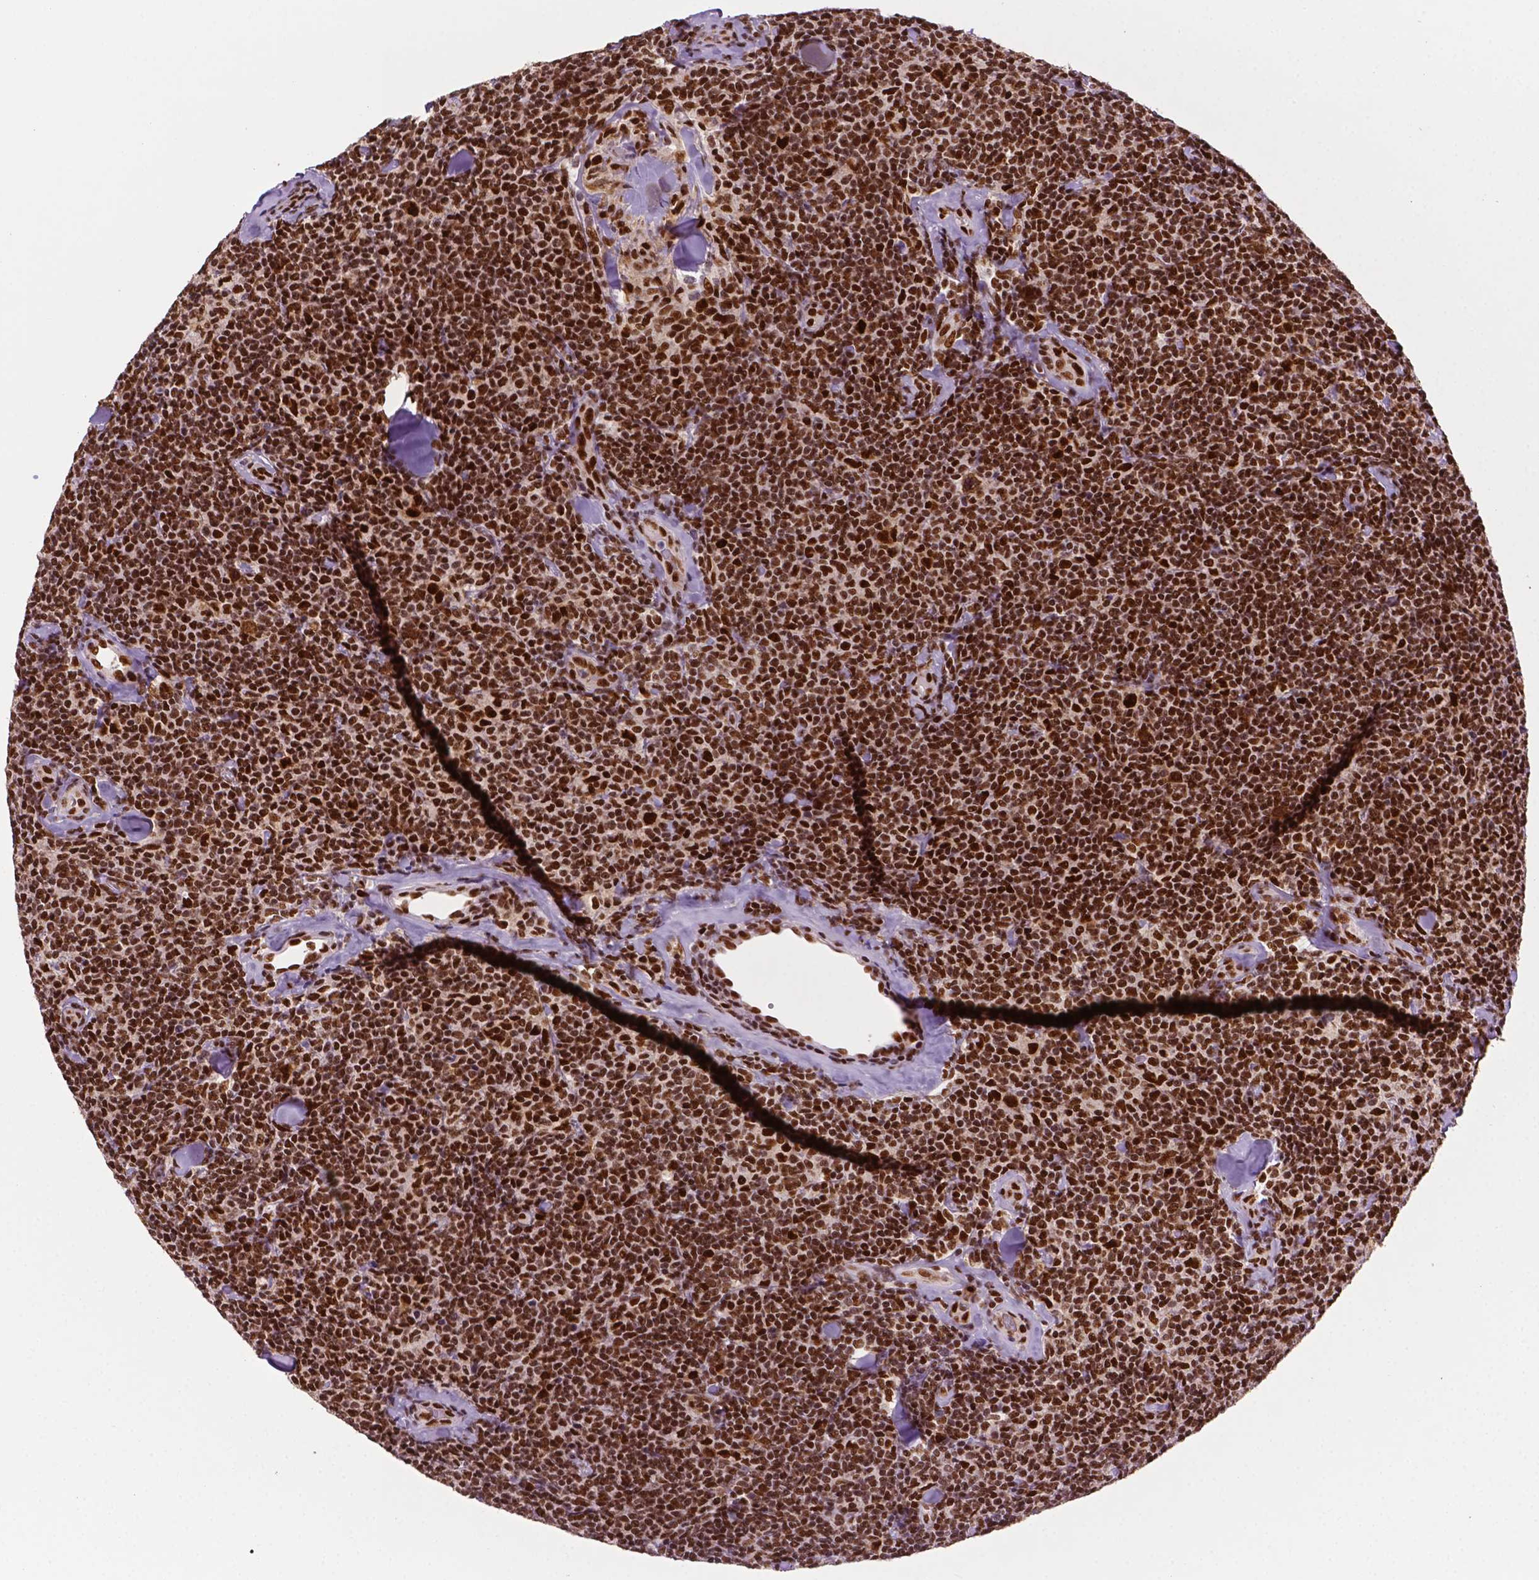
{"staining": {"intensity": "strong", "quantity": "25%-75%", "location": "nuclear"}, "tissue": "lymphoma", "cell_type": "Tumor cells", "image_type": "cancer", "snomed": [{"axis": "morphology", "description": "Malignant lymphoma, non-Hodgkin's type, Low grade"}, {"axis": "topography", "description": "Lymph node"}], "caption": "A histopathology image of human malignant lymphoma, non-Hodgkin's type (low-grade) stained for a protein shows strong nuclear brown staining in tumor cells. (Stains: DAB in brown, nuclei in blue, Microscopy: brightfield microscopy at high magnification).", "gene": "MLH1", "patient": {"sex": "female", "age": 56}}